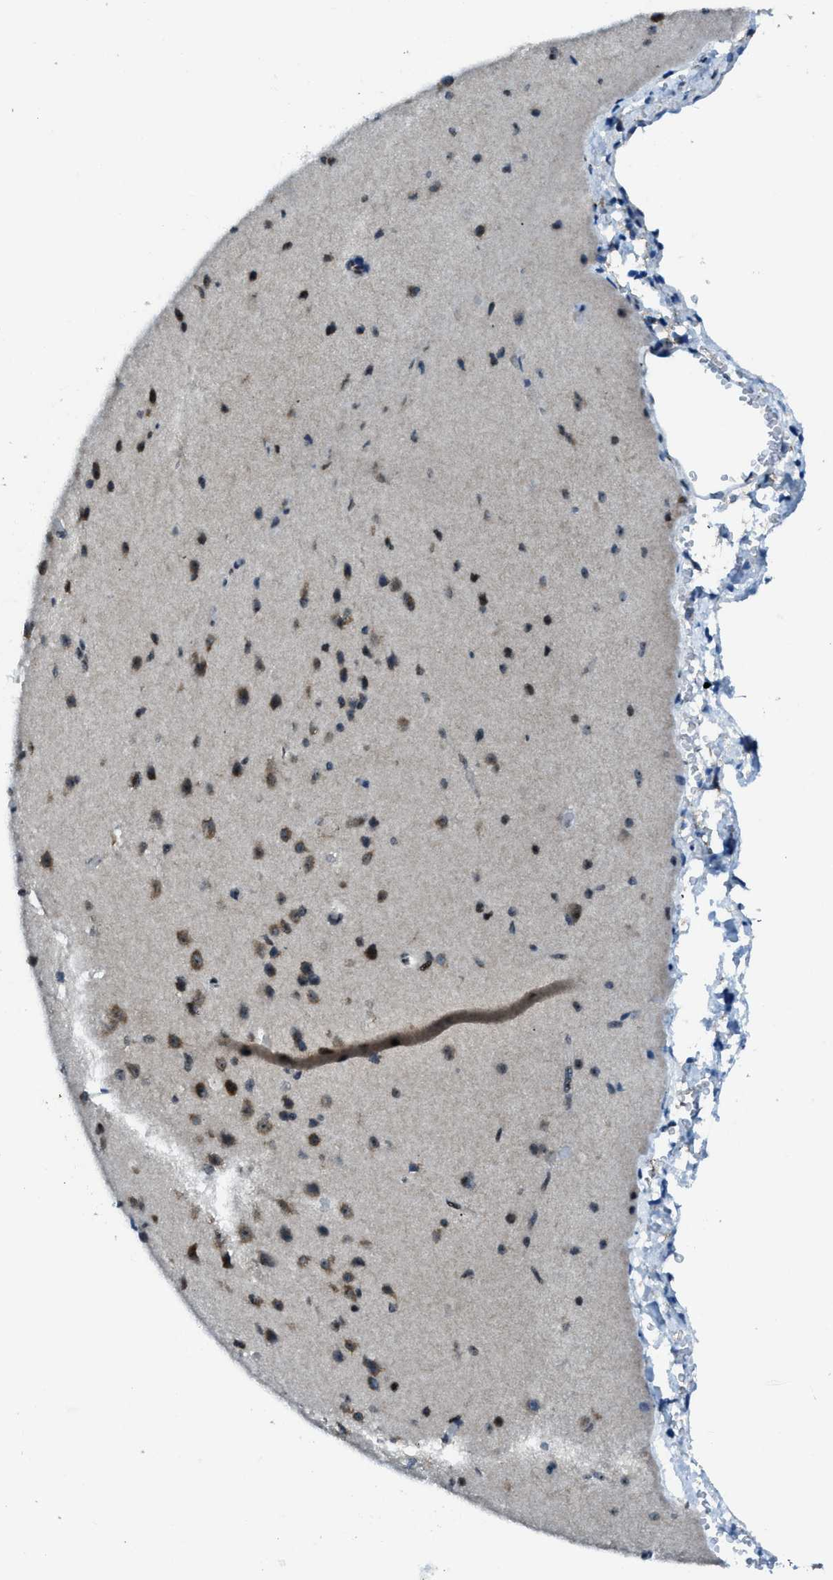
{"staining": {"intensity": "moderate", "quantity": ">75%", "location": "nuclear"}, "tissue": "cerebral cortex", "cell_type": "Endothelial cells", "image_type": "normal", "snomed": [{"axis": "morphology", "description": "Normal tissue, NOS"}, {"axis": "morphology", "description": "Developmental malformation"}, {"axis": "topography", "description": "Cerebral cortex"}], "caption": "Immunohistochemical staining of benign human cerebral cortex displays medium levels of moderate nuclear positivity in about >75% of endothelial cells.", "gene": "RAD51B", "patient": {"sex": "female", "age": 30}}